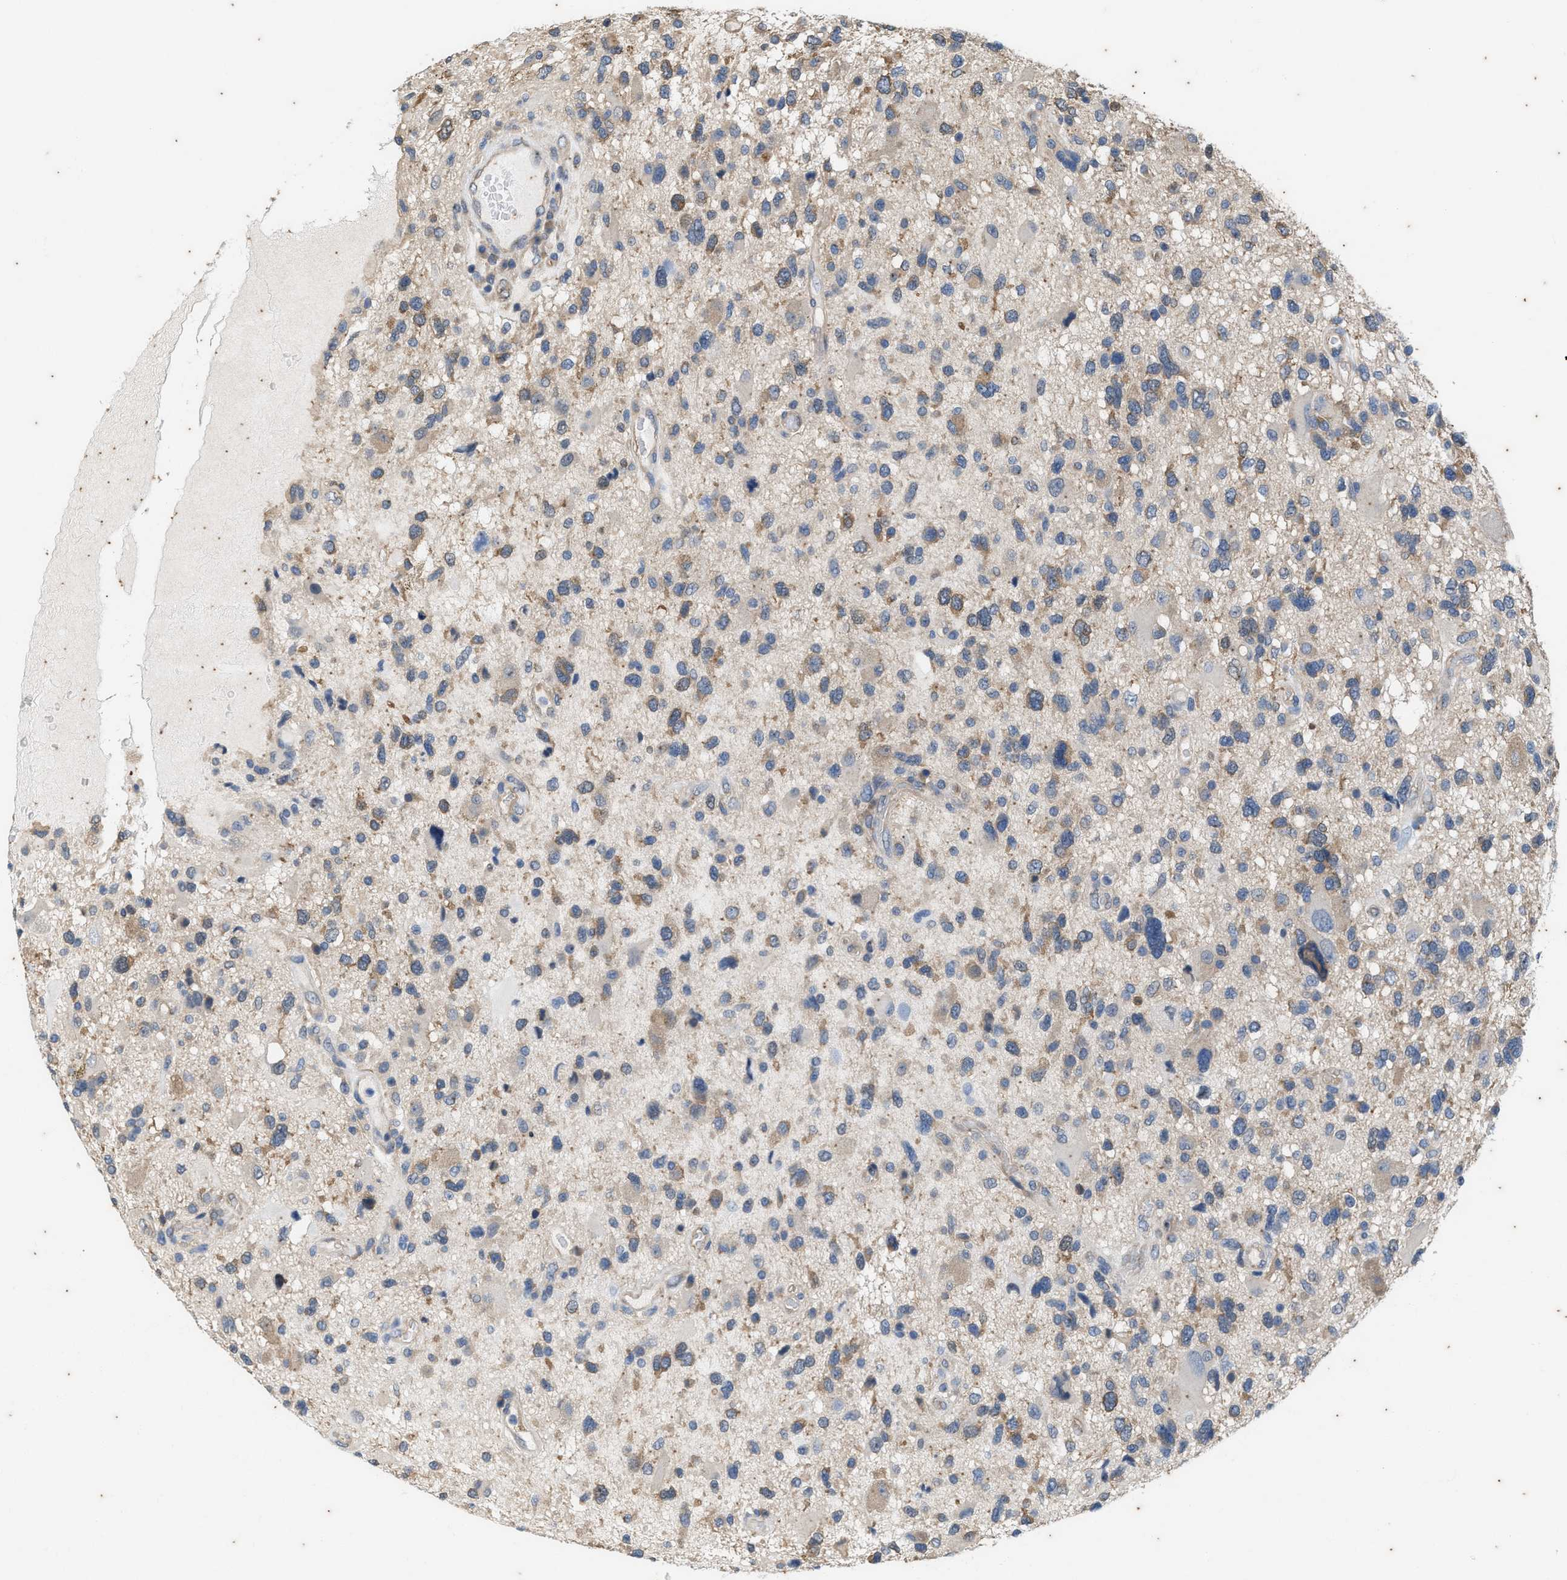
{"staining": {"intensity": "weak", "quantity": "25%-75%", "location": "cytoplasmic/membranous"}, "tissue": "glioma", "cell_type": "Tumor cells", "image_type": "cancer", "snomed": [{"axis": "morphology", "description": "Glioma, malignant, High grade"}, {"axis": "topography", "description": "Brain"}], "caption": "Brown immunohistochemical staining in human glioma demonstrates weak cytoplasmic/membranous positivity in approximately 25%-75% of tumor cells.", "gene": "COX19", "patient": {"sex": "male", "age": 33}}